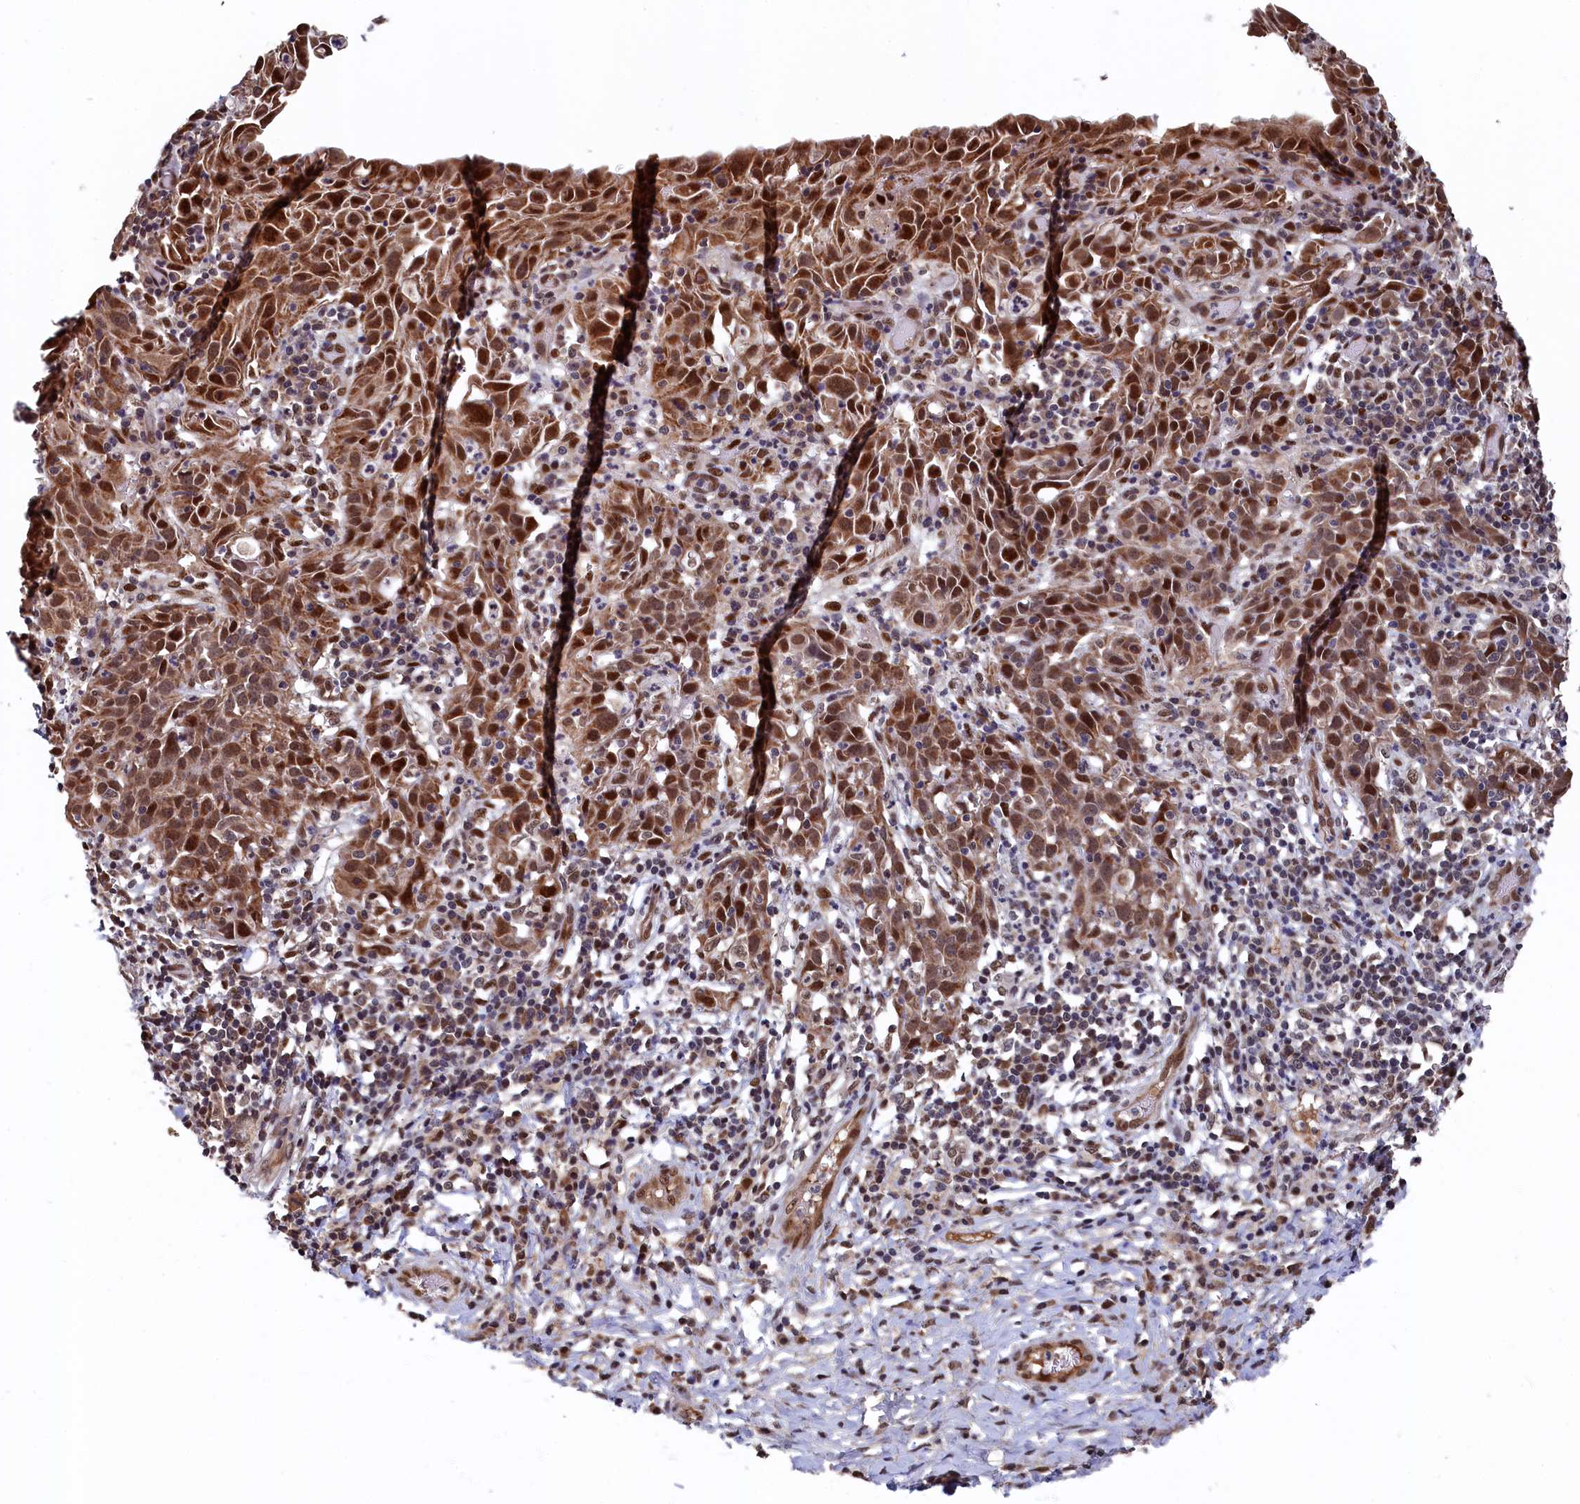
{"staining": {"intensity": "strong", "quantity": ">75%", "location": "cytoplasmic/membranous,nuclear"}, "tissue": "cervical cancer", "cell_type": "Tumor cells", "image_type": "cancer", "snomed": [{"axis": "morphology", "description": "Squamous cell carcinoma, NOS"}, {"axis": "topography", "description": "Cervix"}], "caption": "Cervical squamous cell carcinoma was stained to show a protein in brown. There is high levels of strong cytoplasmic/membranous and nuclear positivity in about >75% of tumor cells.", "gene": "CLPX", "patient": {"sex": "female", "age": 50}}